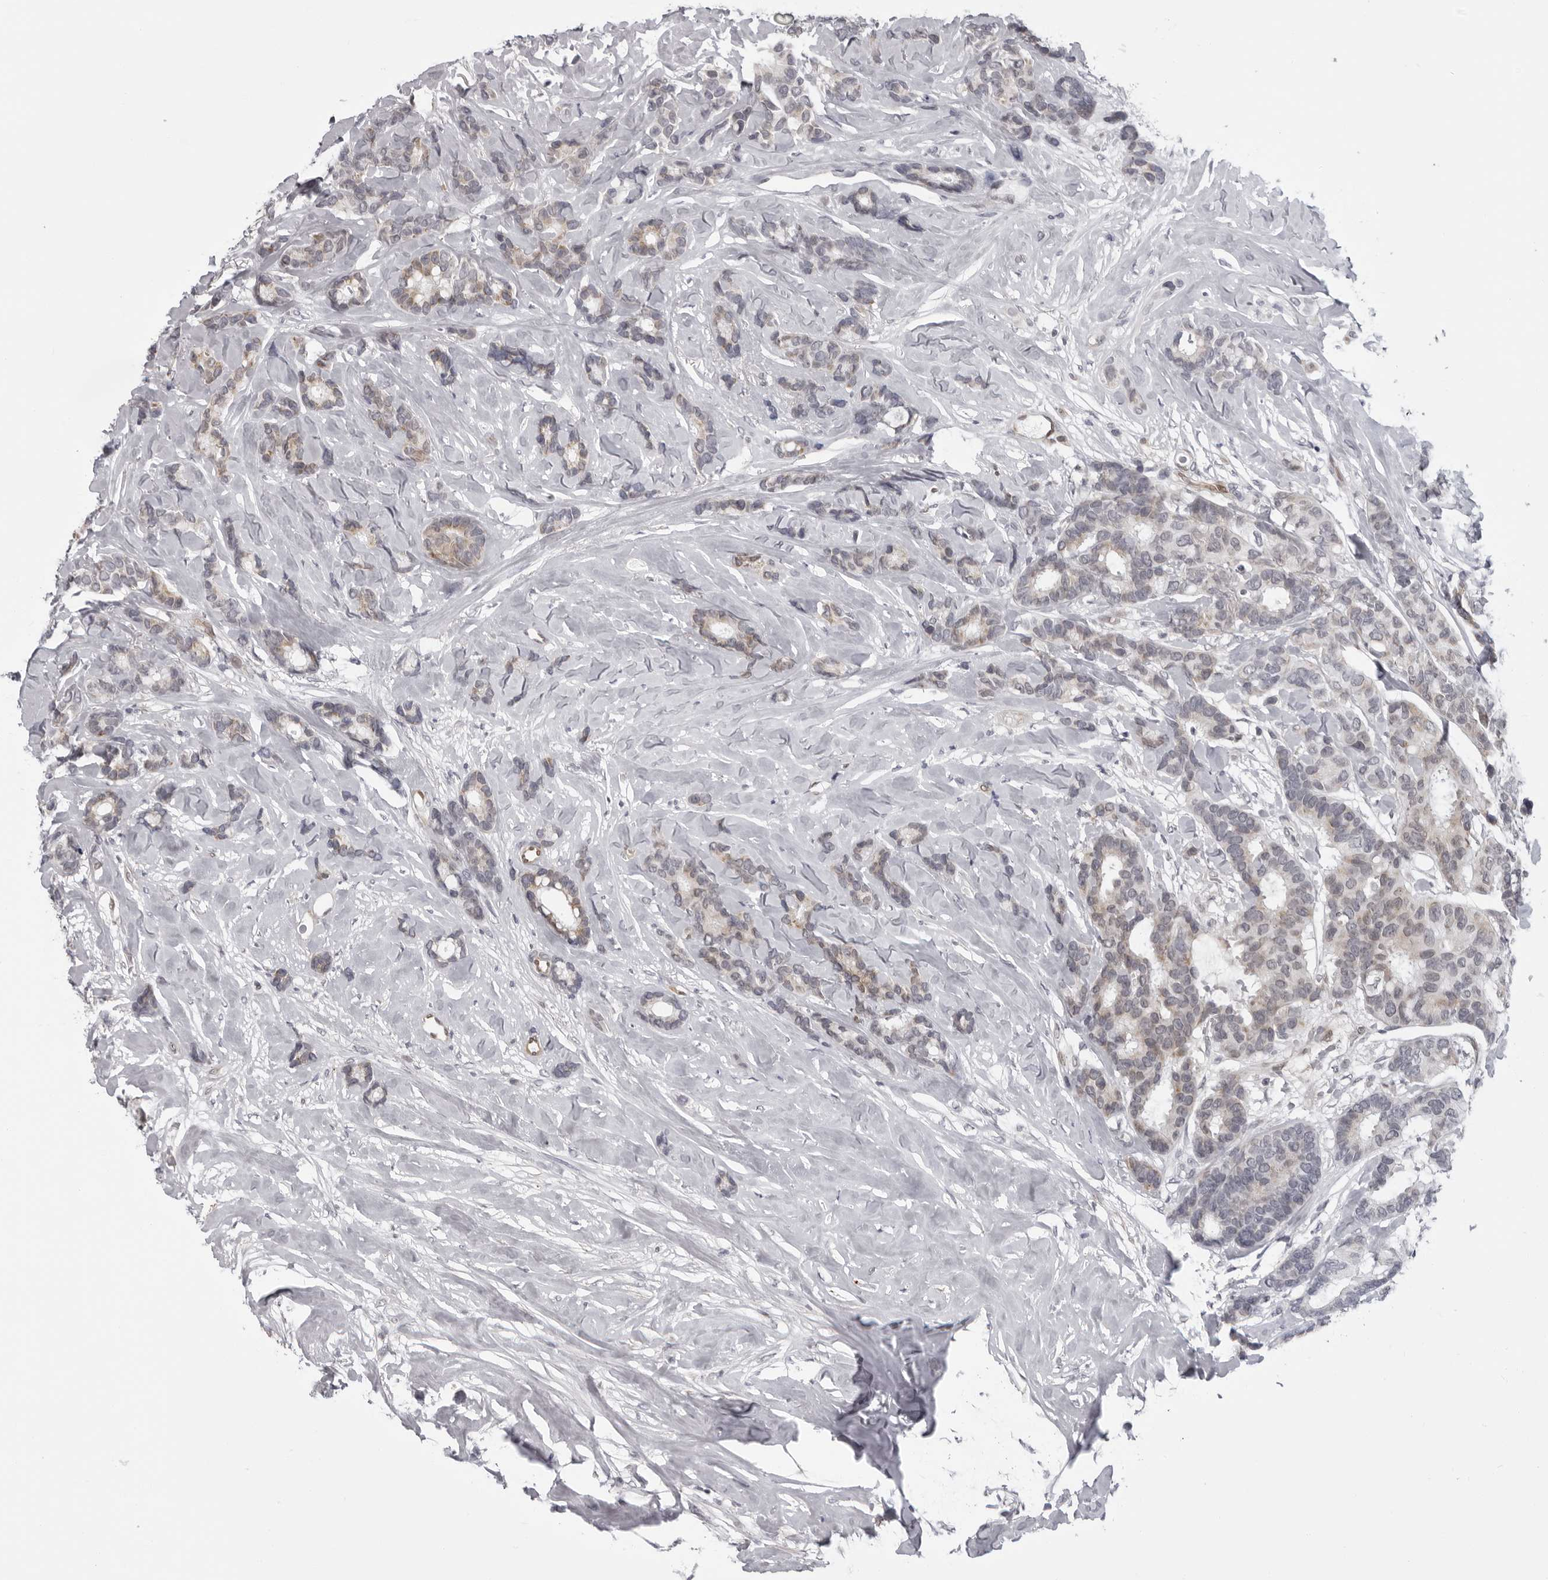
{"staining": {"intensity": "weak", "quantity": ">75%", "location": "cytoplasmic/membranous"}, "tissue": "breast cancer", "cell_type": "Tumor cells", "image_type": "cancer", "snomed": [{"axis": "morphology", "description": "Duct carcinoma"}, {"axis": "topography", "description": "Breast"}], "caption": "Protein expression by IHC reveals weak cytoplasmic/membranous positivity in approximately >75% of tumor cells in intraductal carcinoma (breast).", "gene": "MAPK12", "patient": {"sex": "female", "age": 87}}